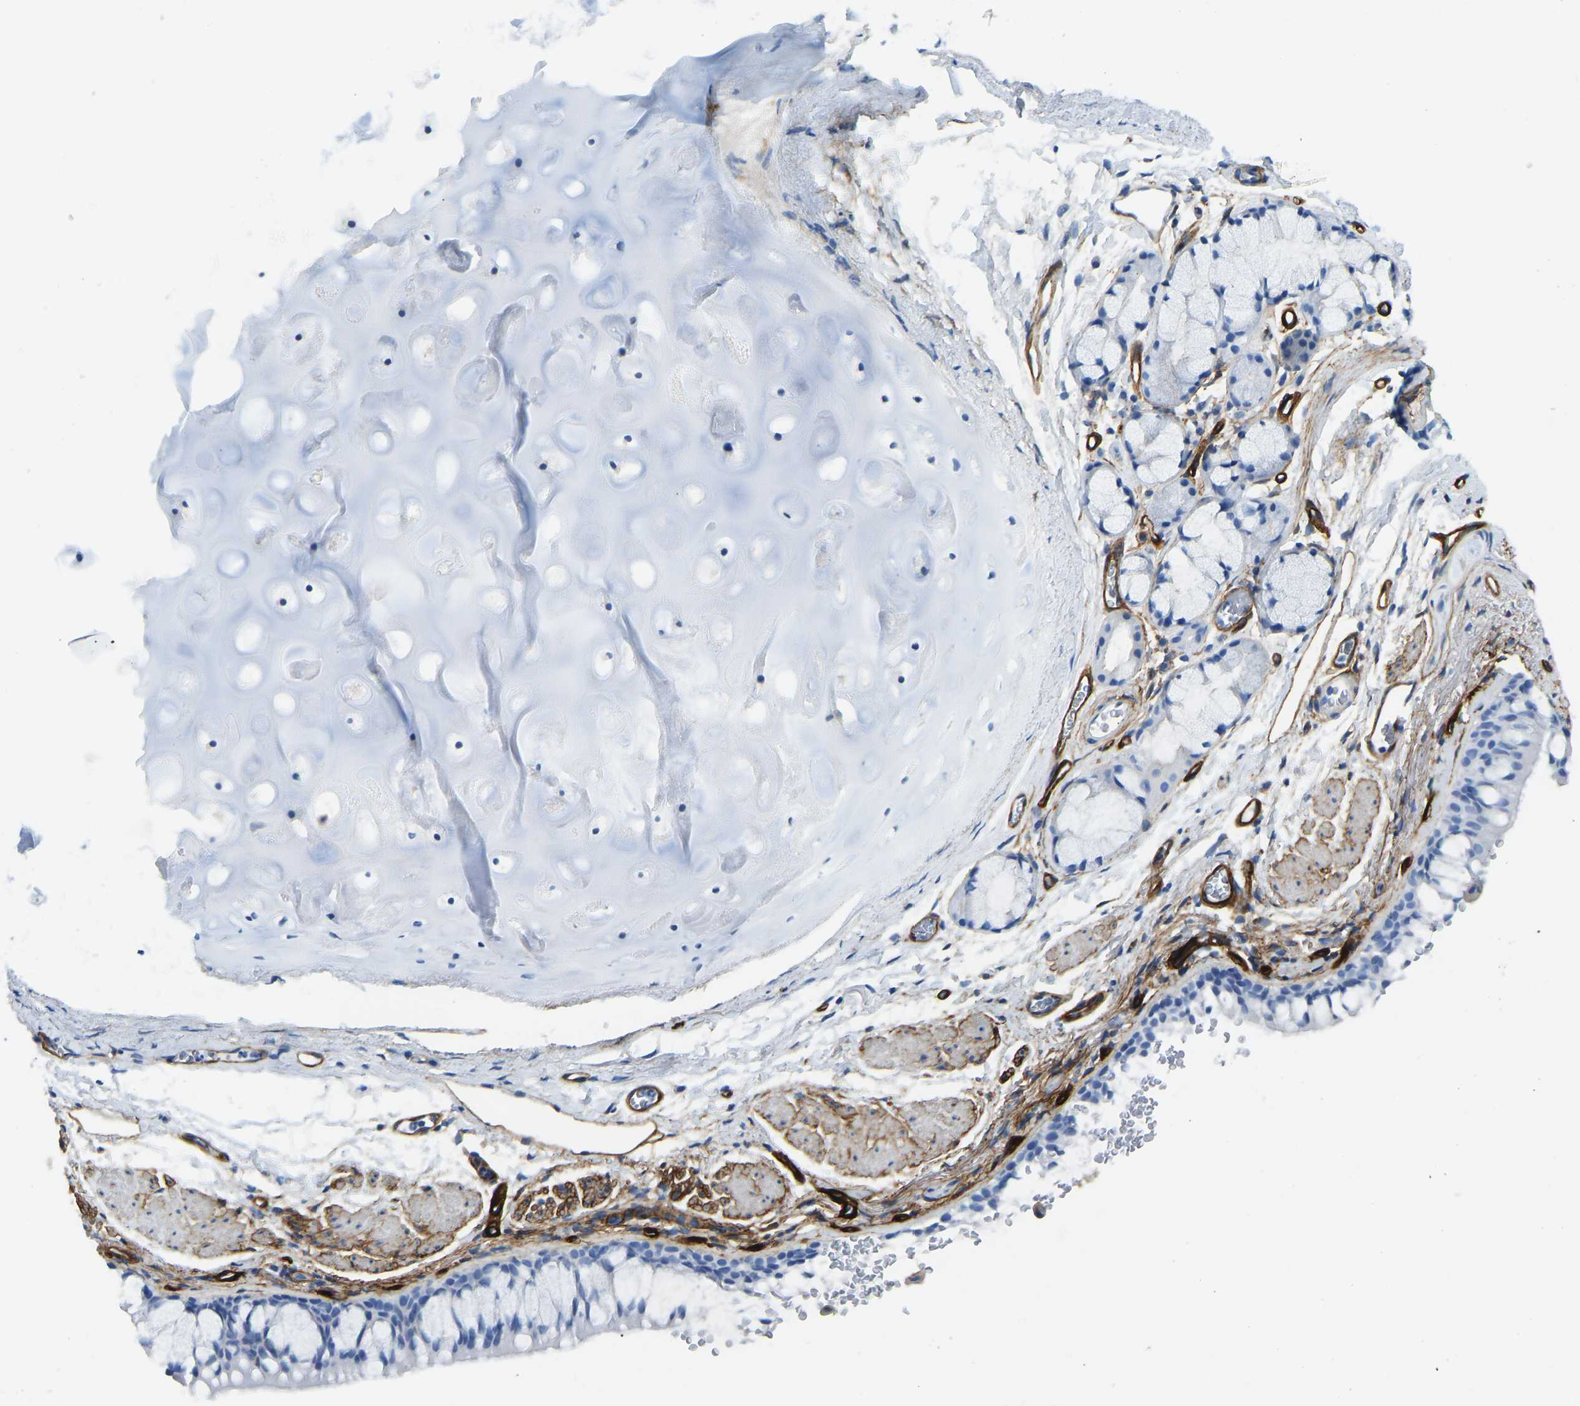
{"staining": {"intensity": "negative", "quantity": "none", "location": "none"}, "tissue": "bronchus", "cell_type": "Respiratory epithelial cells", "image_type": "normal", "snomed": [{"axis": "morphology", "description": "Normal tissue, NOS"}, {"axis": "topography", "description": "Cartilage tissue"}, {"axis": "topography", "description": "Bronchus"}], "caption": "High power microscopy histopathology image of an immunohistochemistry histopathology image of unremarkable bronchus, revealing no significant positivity in respiratory epithelial cells. (DAB (3,3'-diaminobenzidine) IHC with hematoxylin counter stain).", "gene": "COL15A1", "patient": {"sex": "female", "age": 53}}